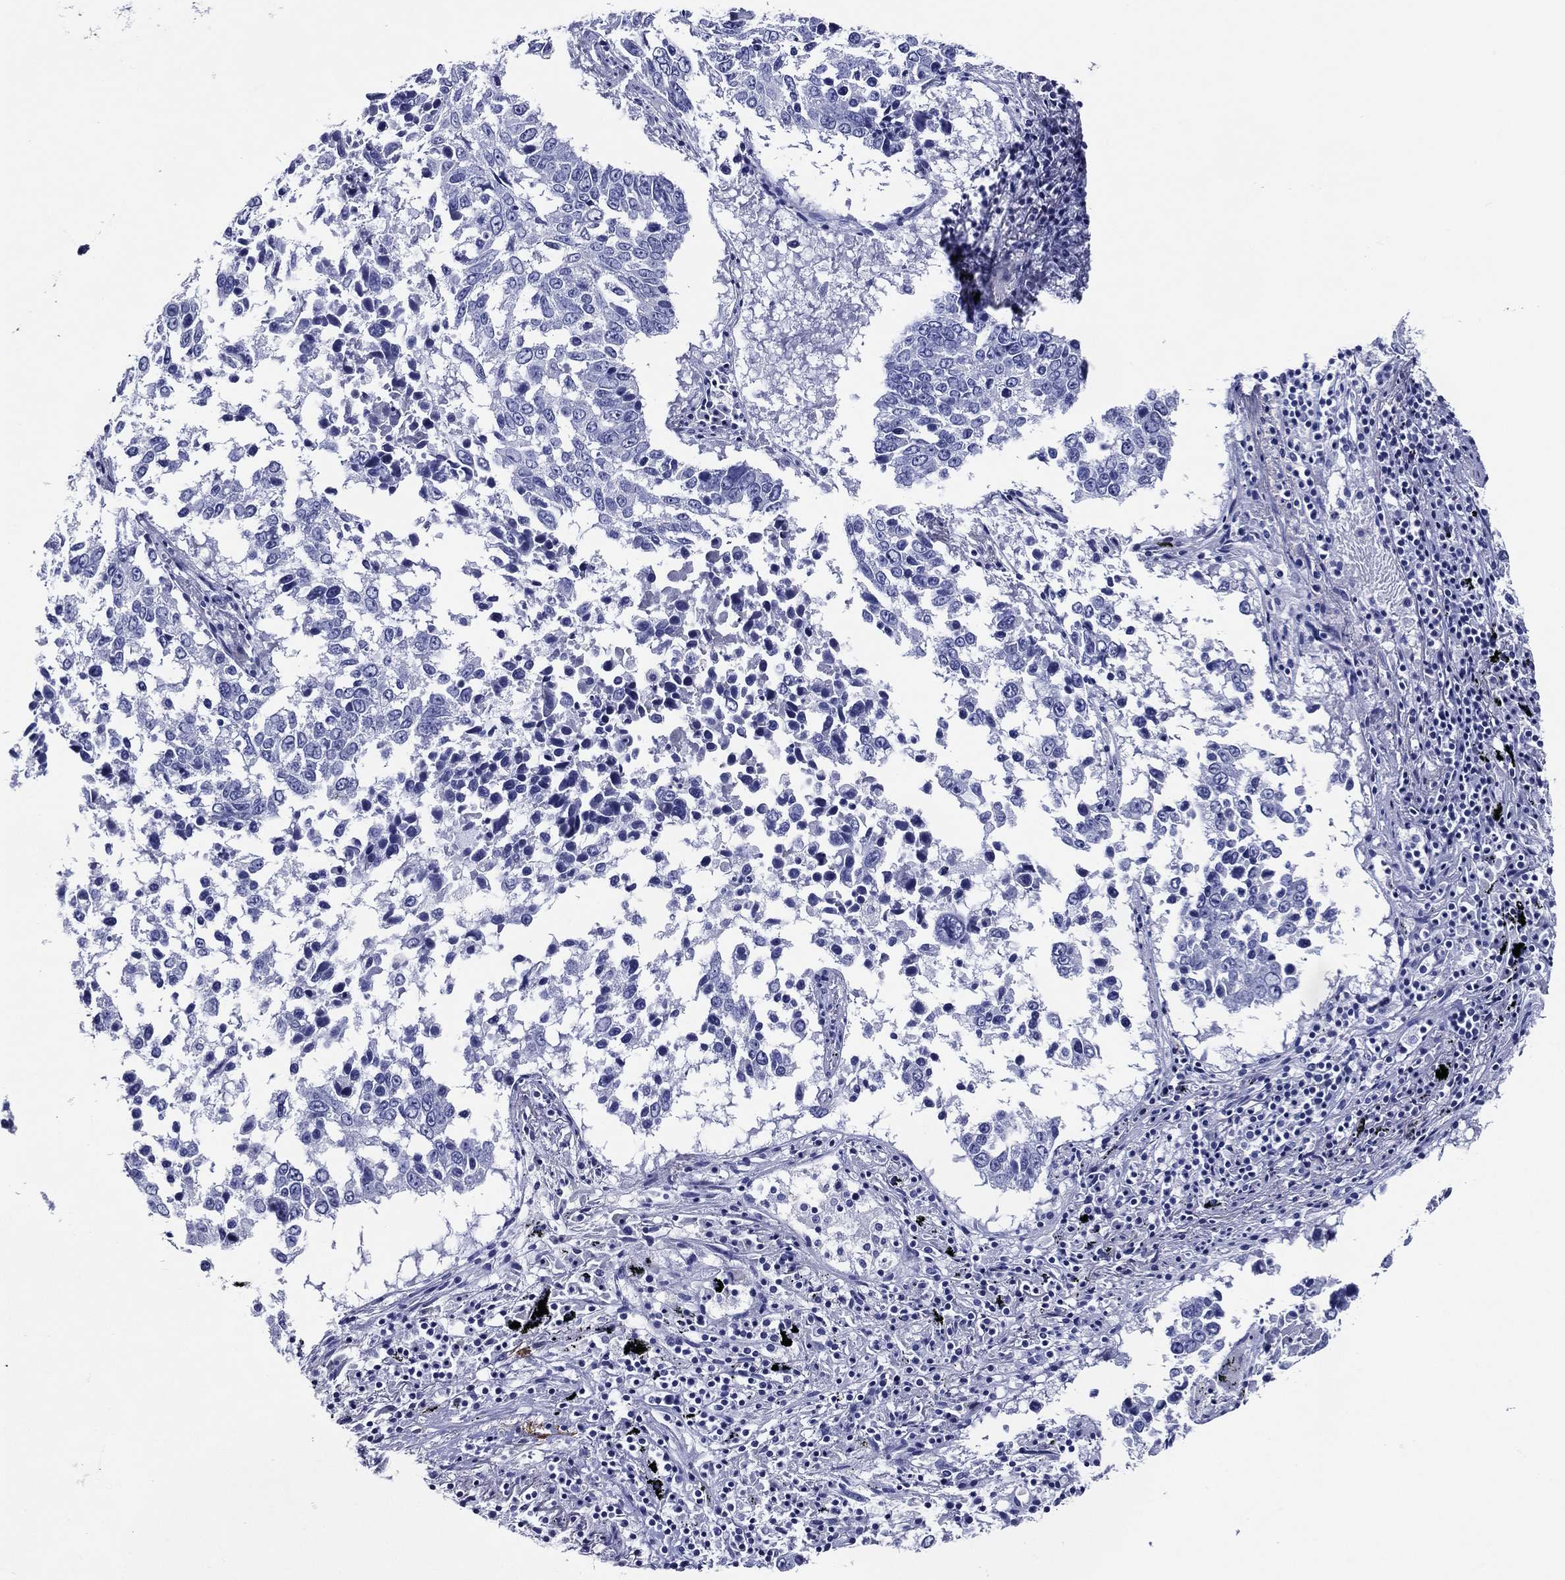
{"staining": {"intensity": "negative", "quantity": "none", "location": "none"}, "tissue": "lung cancer", "cell_type": "Tumor cells", "image_type": "cancer", "snomed": [{"axis": "morphology", "description": "Squamous cell carcinoma, NOS"}, {"axis": "topography", "description": "Lung"}], "caption": "DAB immunohistochemical staining of human lung cancer shows no significant positivity in tumor cells.", "gene": "ACE2", "patient": {"sex": "male", "age": 82}}